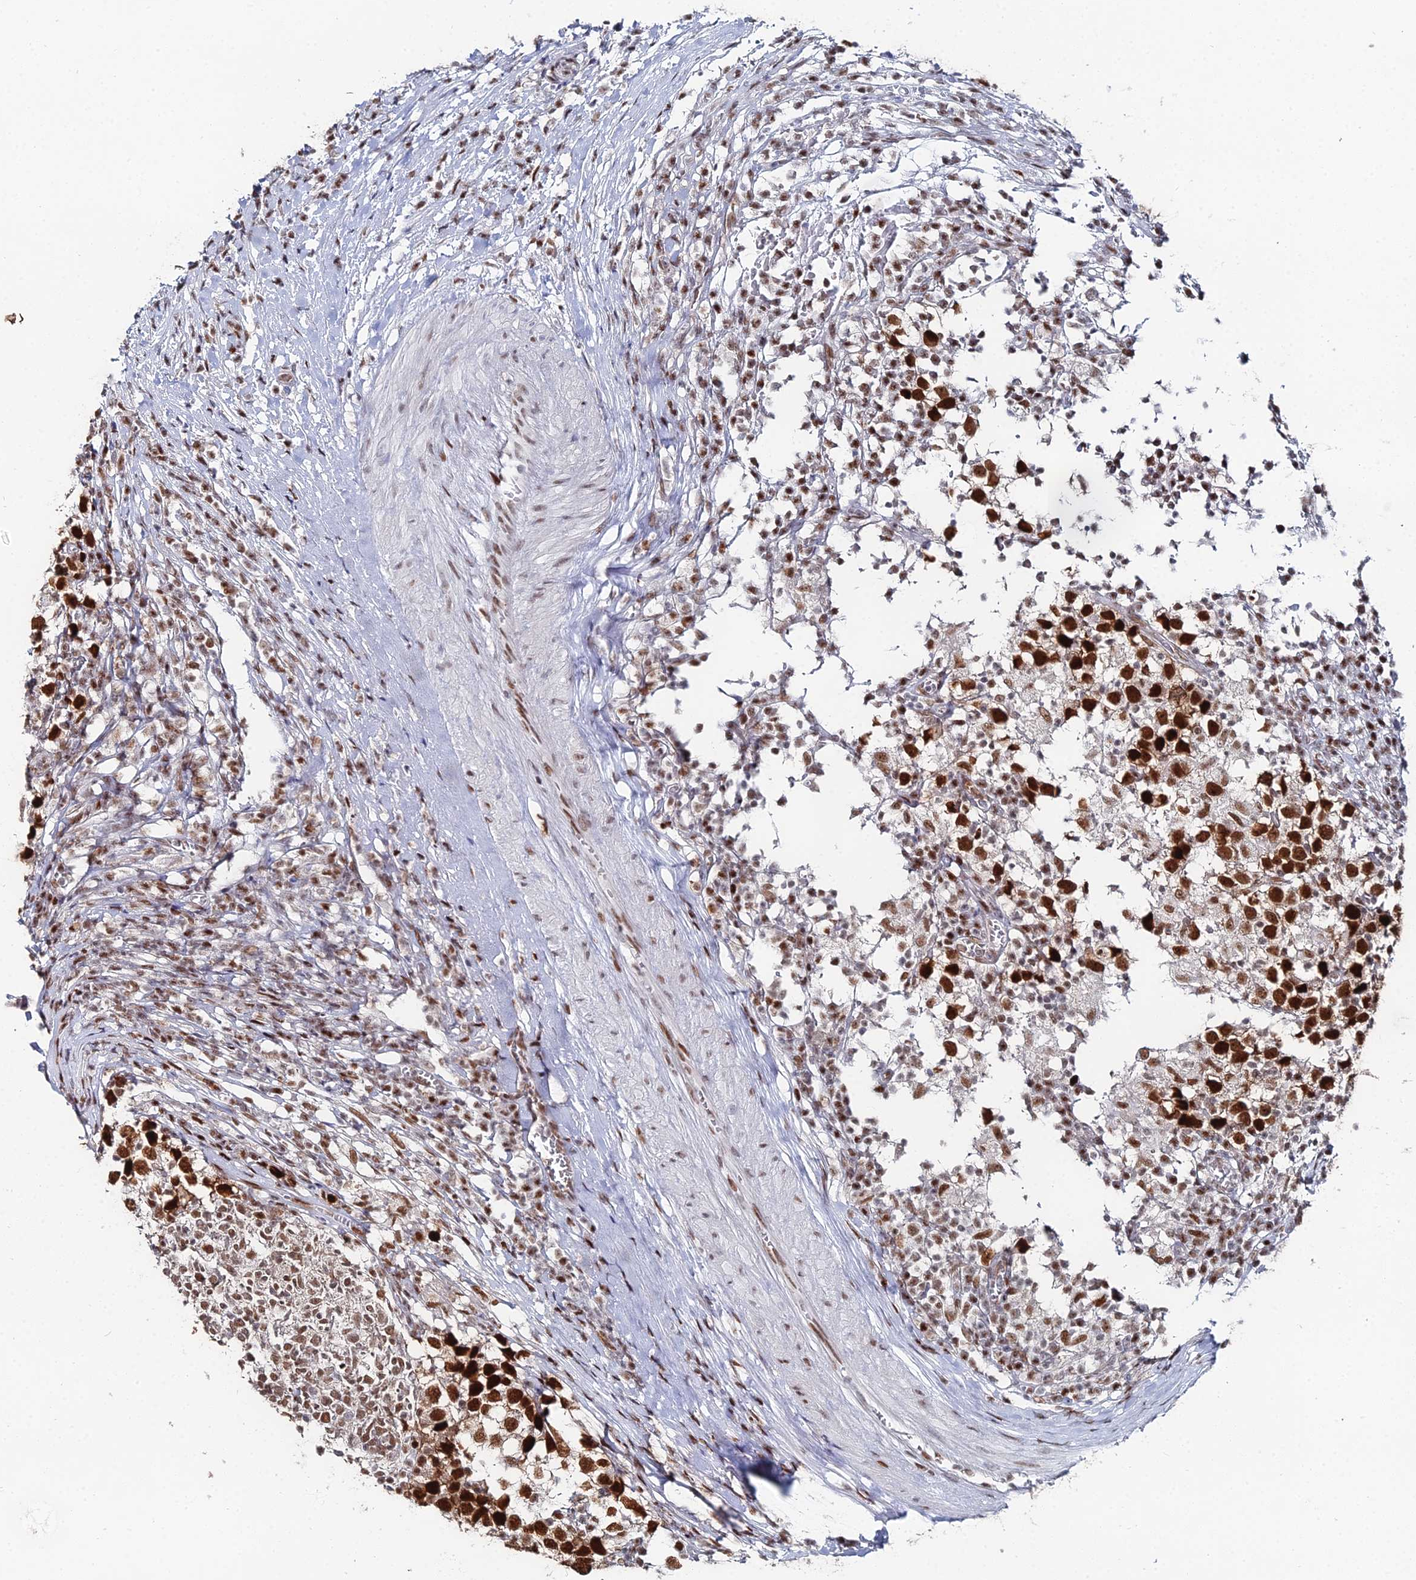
{"staining": {"intensity": "strong", "quantity": ">75%", "location": "nuclear"}, "tissue": "testis cancer", "cell_type": "Tumor cells", "image_type": "cancer", "snomed": [{"axis": "morphology", "description": "Seminoma, NOS"}, {"axis": "topography", "description": "Testis"}], "caption": "Testis cancer (seminoma) stained with immunohistochemistry reveals strong nuclear staining in approximately >75% of tumor cells. The staining is performed using DAB brown chromogen to label protein expression. The nuclei are counter-stained blue using hematoxylin.", "gene": "GSC2", "patient": {"sex": "male", "age": 65}}